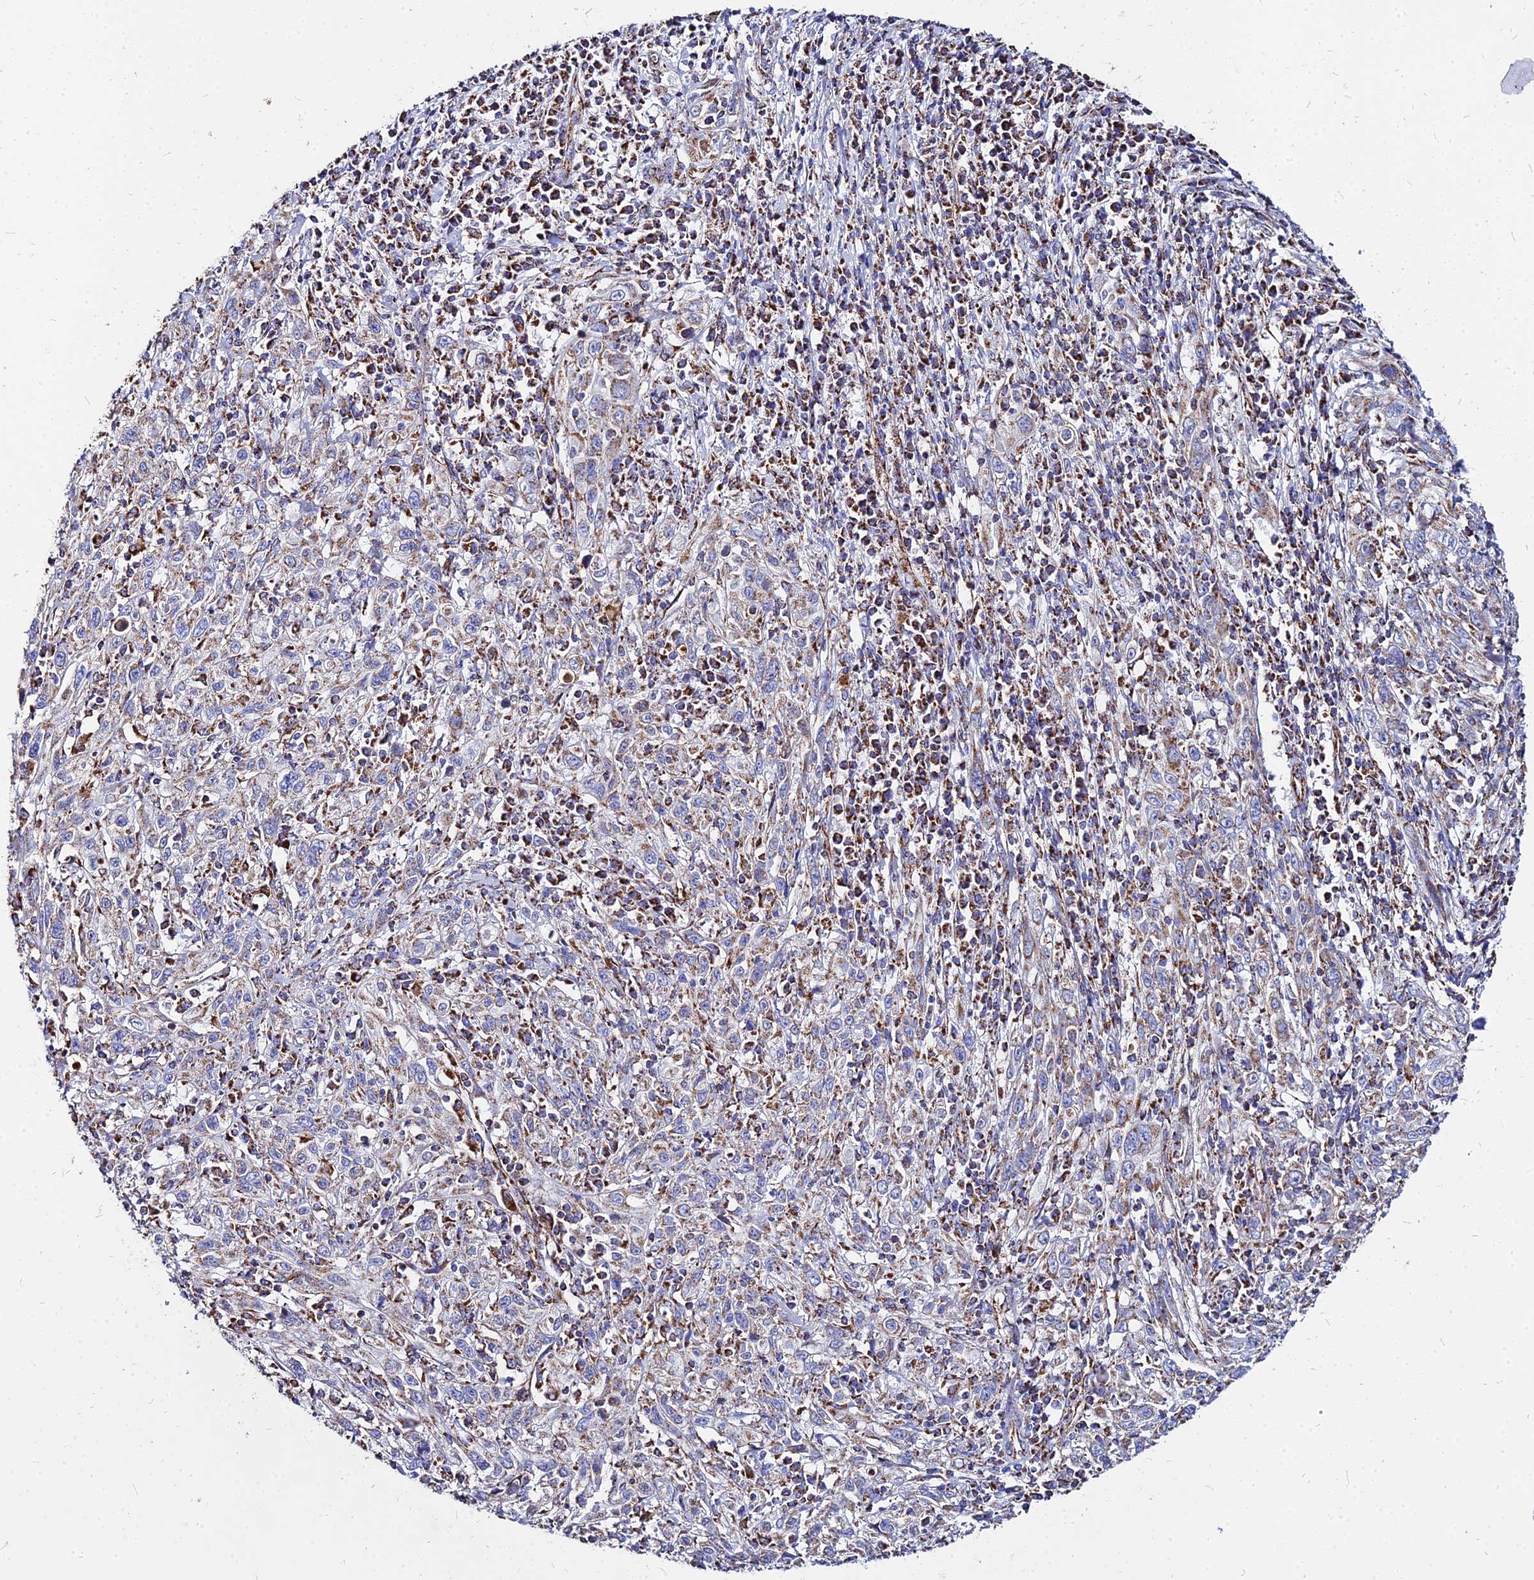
{"staining": {"intensity": "weak", "quantity": ">75%", "location": "cytoplasmic/membranous"}, "tissue": "cervical cancer", "cell_type": "Tumor cells", "image_type": "cancer", "snomed": [{"axis": "morphology", "description": "Squamous cell carcinoma, NOS"}, {"axis": "topography", "description": "Cervix"}], "caption": "Cervical squamous cell carcinoma was stained to show a protein in brown. There is low levels of weak cytoplasmic/membranous positivity in about >75% of tumor cells.", "gene": "DLD", "patient": {"sex": "female", "age": 46}}